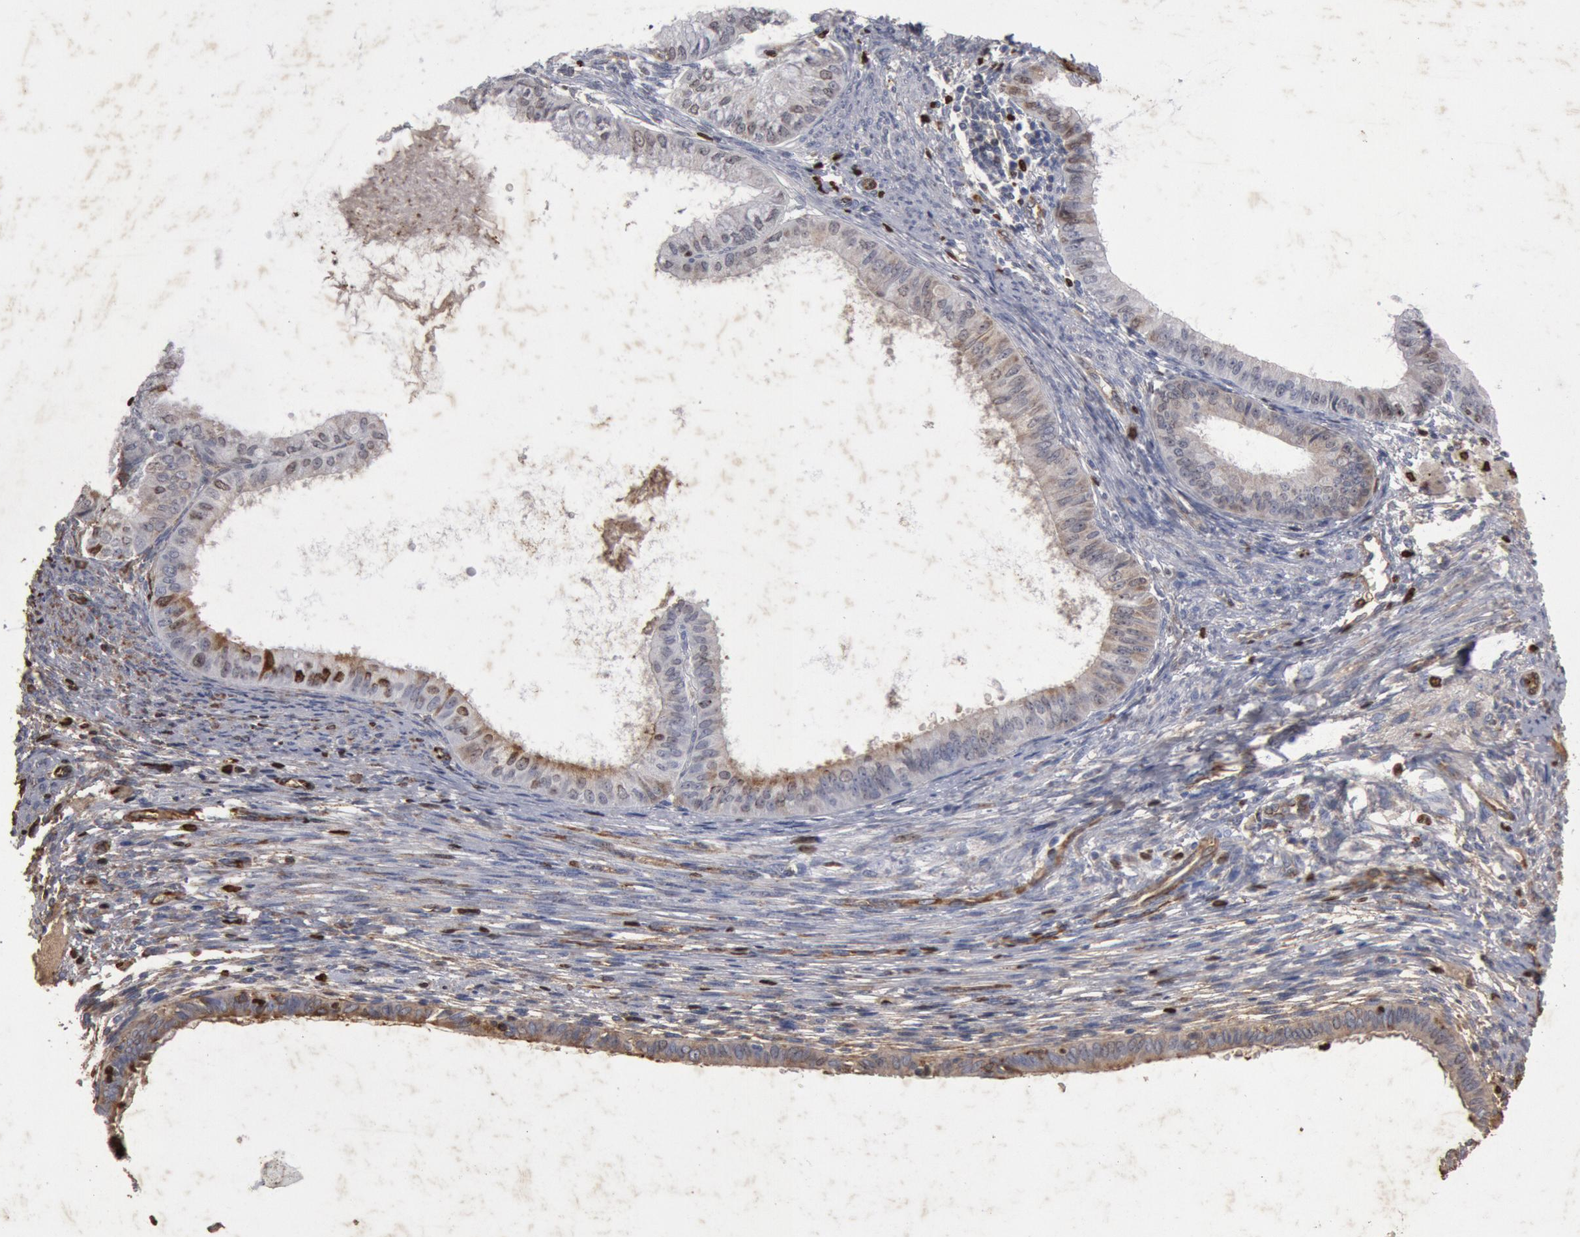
{"staining": {"intensity": "weak", "quantity": "25%-75%", "location": "cytoplasmic/membranous,nuclear"}, "tissue": "endometrial cancer", "cell_type": "Tumor cells", "image_type": "cancer", "snomed": [{"axis": "morphology", "description": "Adenocarcinoma, NOS"}, {"axis": "topography", "description": "Endometrium"}], "caption": "Tumor cells exhibit low levels of weak cytoplasmic/membranous and nuclear staining in approximately 25%-75% of cells in human endometrial cancer (adenocarcinoma).", "gene": "FOXA2", "patient": {"sex": "female", "age": 76}}